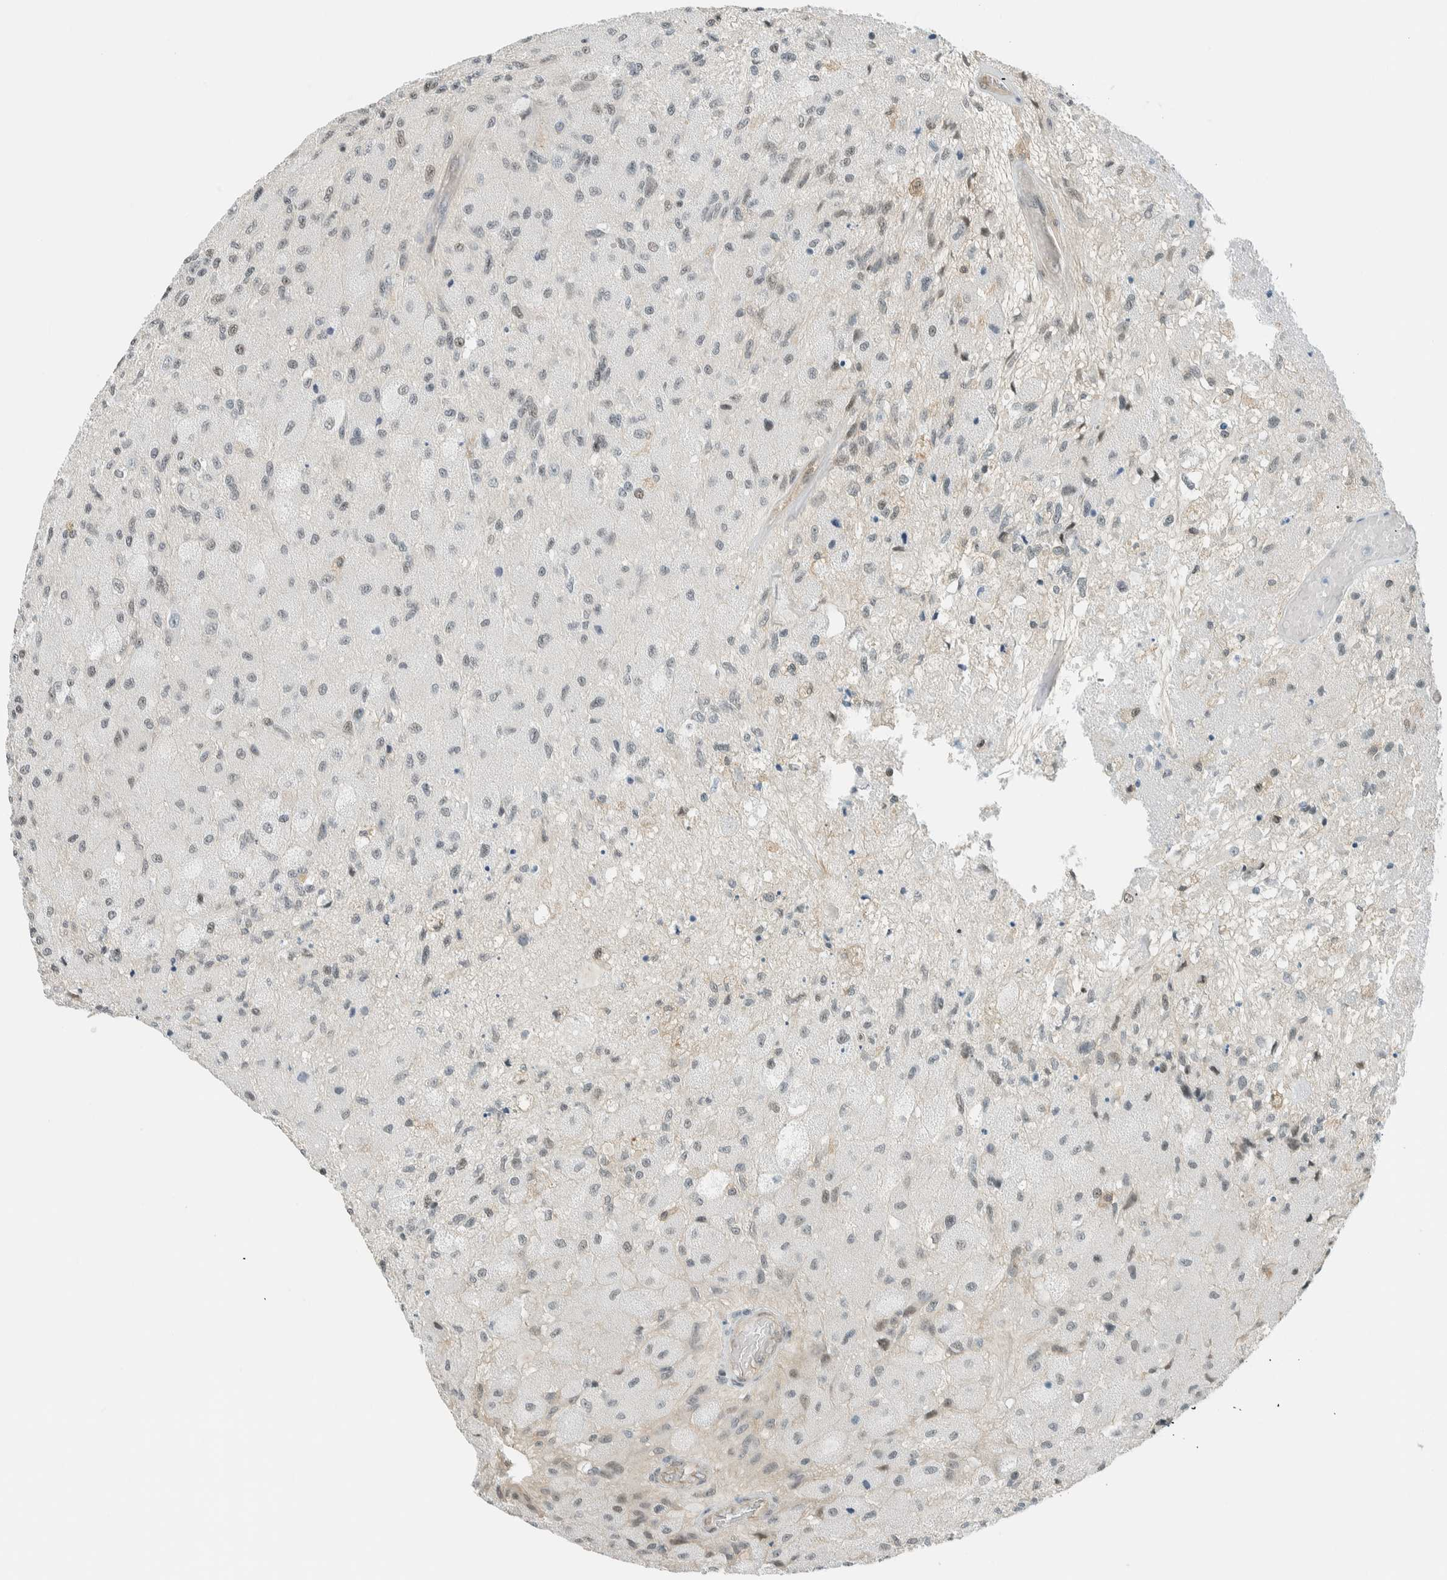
{"staining": {"intensity": "negative", "quantity": "none", "location": "none"}, "tissue": "glioma", "cell_type": "Tumor cells", "image_type": "cancer", "snomed": [{"axis": "morphology", "description": "Normal tissue, NOS"}, {"axis": "morphology", "description": "Glioma, malignant, High grade"}, {"axis": "topography", "description": "Cerebral cortex"}], "caption": "Immunohistochemical staining of human malignant glioma (high-grade) exhibits no significant positivity in tumor cells. (Brightfield microscopy of DAB IHC at high magnification).", "gene": "NIBAN2", "patient": {"sex": "male", "age": 77}}